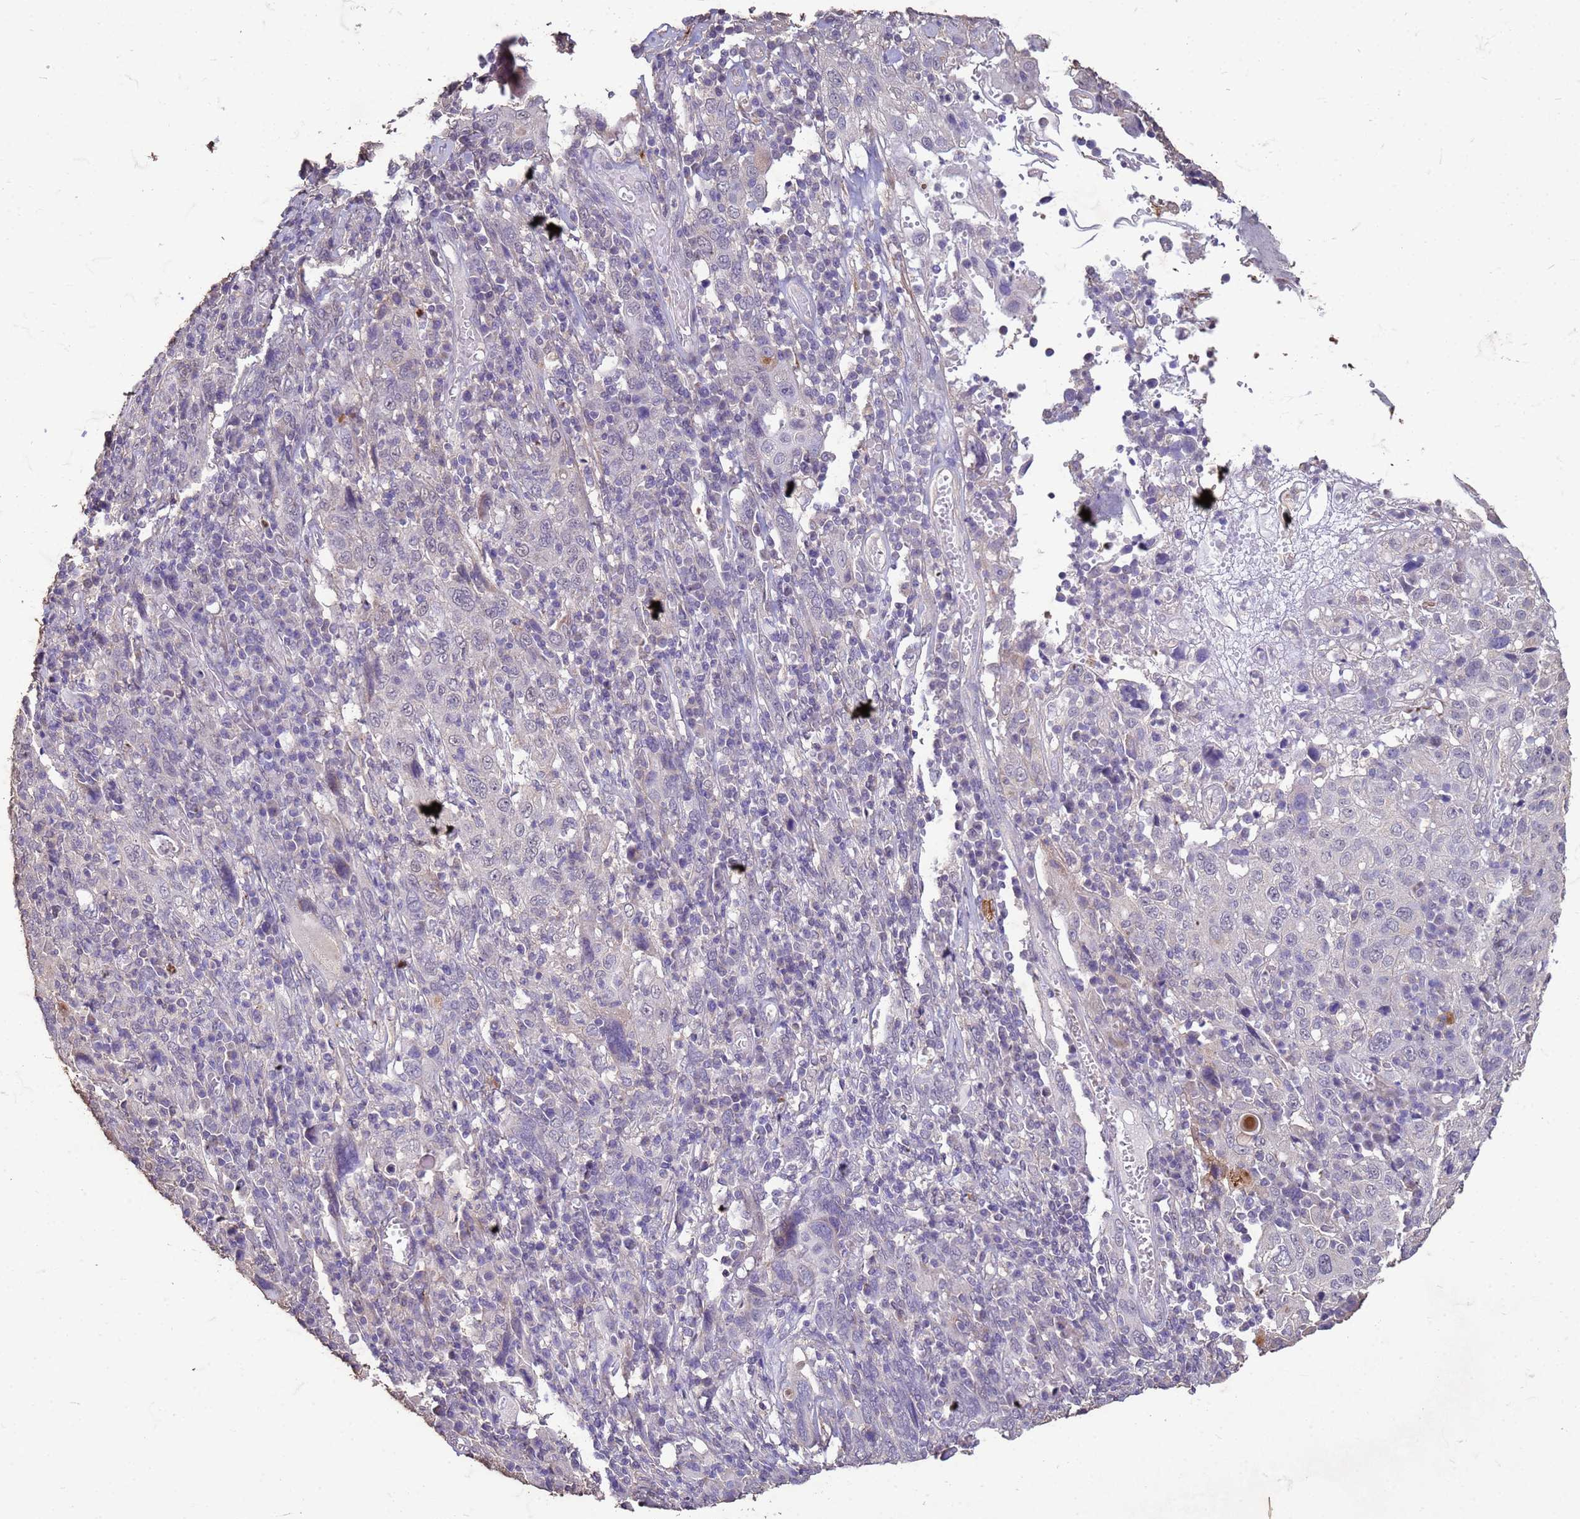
{"staining": {"intensity": "negative", "quantity": "none", "location": "none"}, "tissue": "cervical cancer", "cell_type": "Tumor cells", "image_type": "cancer", "snomed": [{"axis": "morphology", "description": "Squamous cell carcinoma, NOS"}, {"axis": "topography", "description": "Cervix"}], "caption": "IHC histopathology image of human cervical cancer stained for a protein (brown), which demonstrates no positivity in tumor cells. (Stains: DAB (3,3'-diaminobenzidine) IHC with hematoxylin counter stain, Microscopy: brightfield microscopy at high magnification).", "gene": "SLC25A15", "patient": {"sex": "female", "age": 46}}